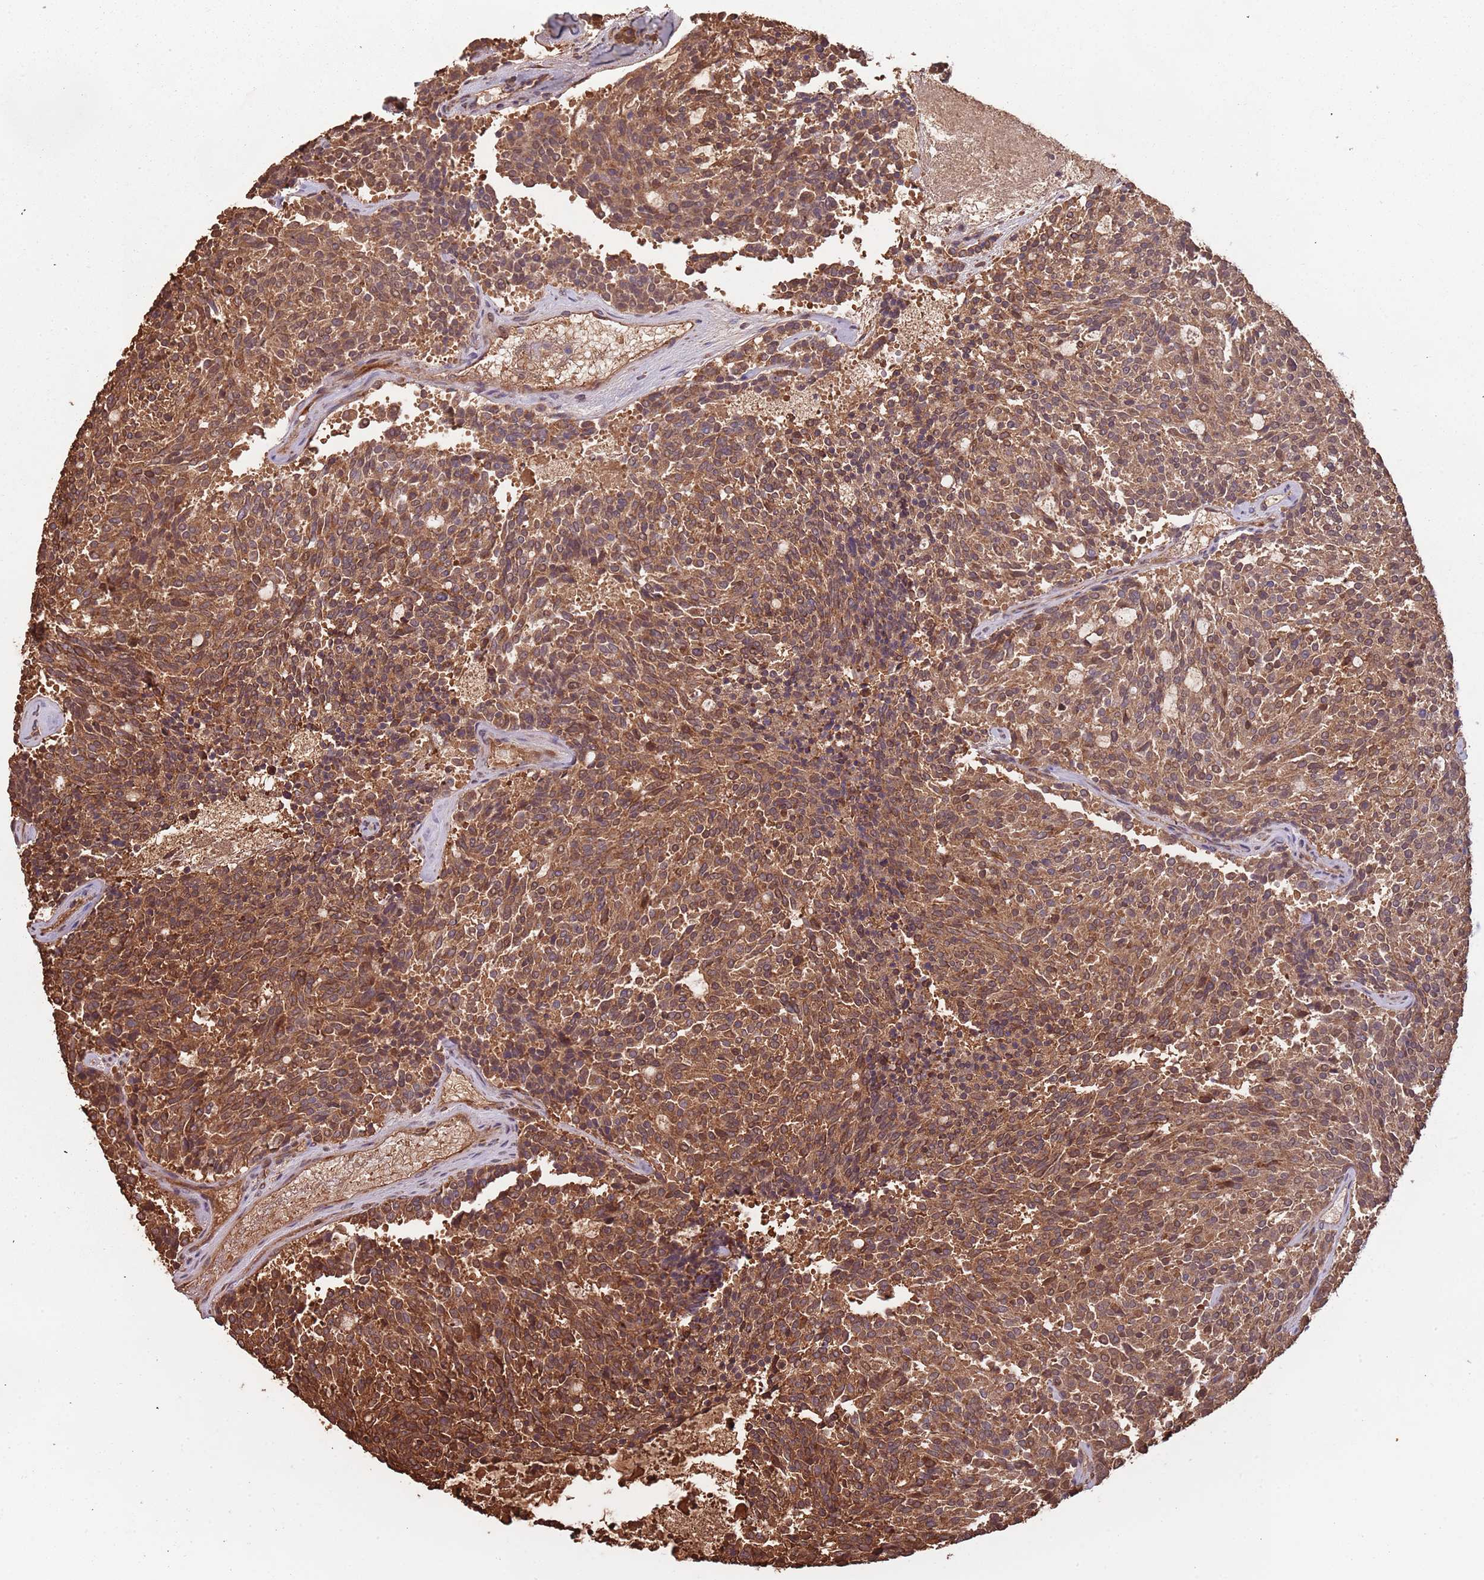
{"staining": {"intensity": "strong", "quantity": ">75%", "location": "cytoplasmic/membranous,nuclear"}, "tissue": "carcinoid", "cell_type": "Tumor cells", "image_type": "cancer", "snomed": [{"axis": "morphology", "description": "Carcinoid, malignant, NOS"}, {"axis": "topography", "description": "Pancreas"}], "caption": "Immunohistochemistry (IHC) staining of carcinoid, which exhibits high levels of strong cytoplasmic/membranous and nuclear expression in approximately >75% of tumor cells indicating strong cytoplasmic/membranous and nuclear protein staining. The staining was performed using DAB (brown) for protein detection and nuclei were counterstained in hematoxylin (blue).", "gene": "COG4", "patient": {"sex": "female", "age": 54}}